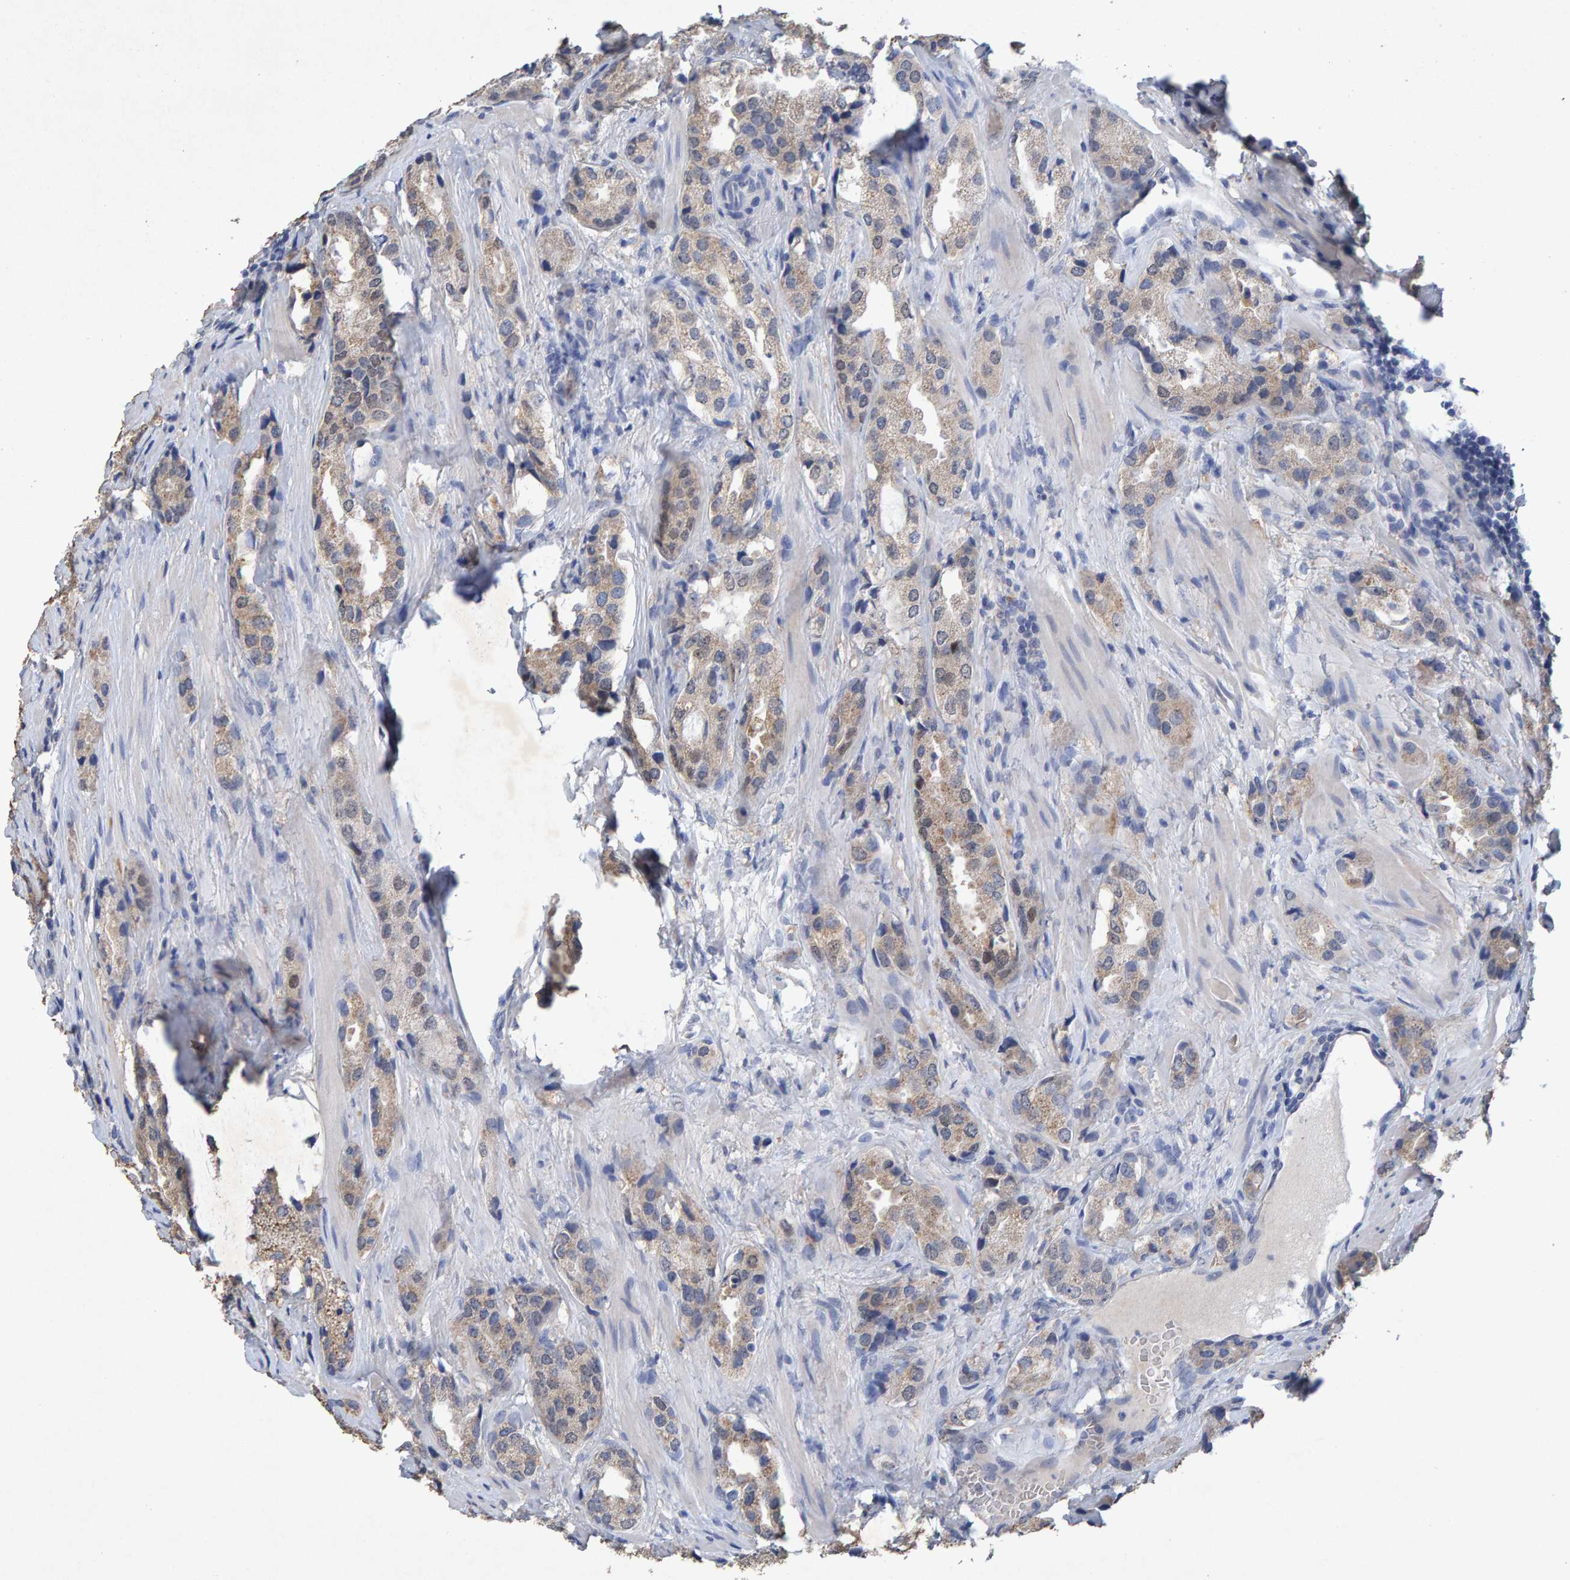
{"staining": {"intensity": "weak", "quantity": ">75%", "location": "cytoplasmic/membranous"}, "tissue": "prostate cancer", "cell_type": "Tumor cells", "image_type": "cancer", "snomed": [{"axis": "morphology", "description": "Adenocarcinoma, High grade"}, {"axis": "topography", "description": "Prostate"}], "caption": "IHC (DAB) staining of prostate adenocarcinoma (high-grade) demonstrates weak cytoplasmic/membranous protein expression in approximately >75% of tumor cells. (IHC, brightfield microscopy, high magnification).", "gene": "CTH", "patient": {"sex": "male", "age": 63}}